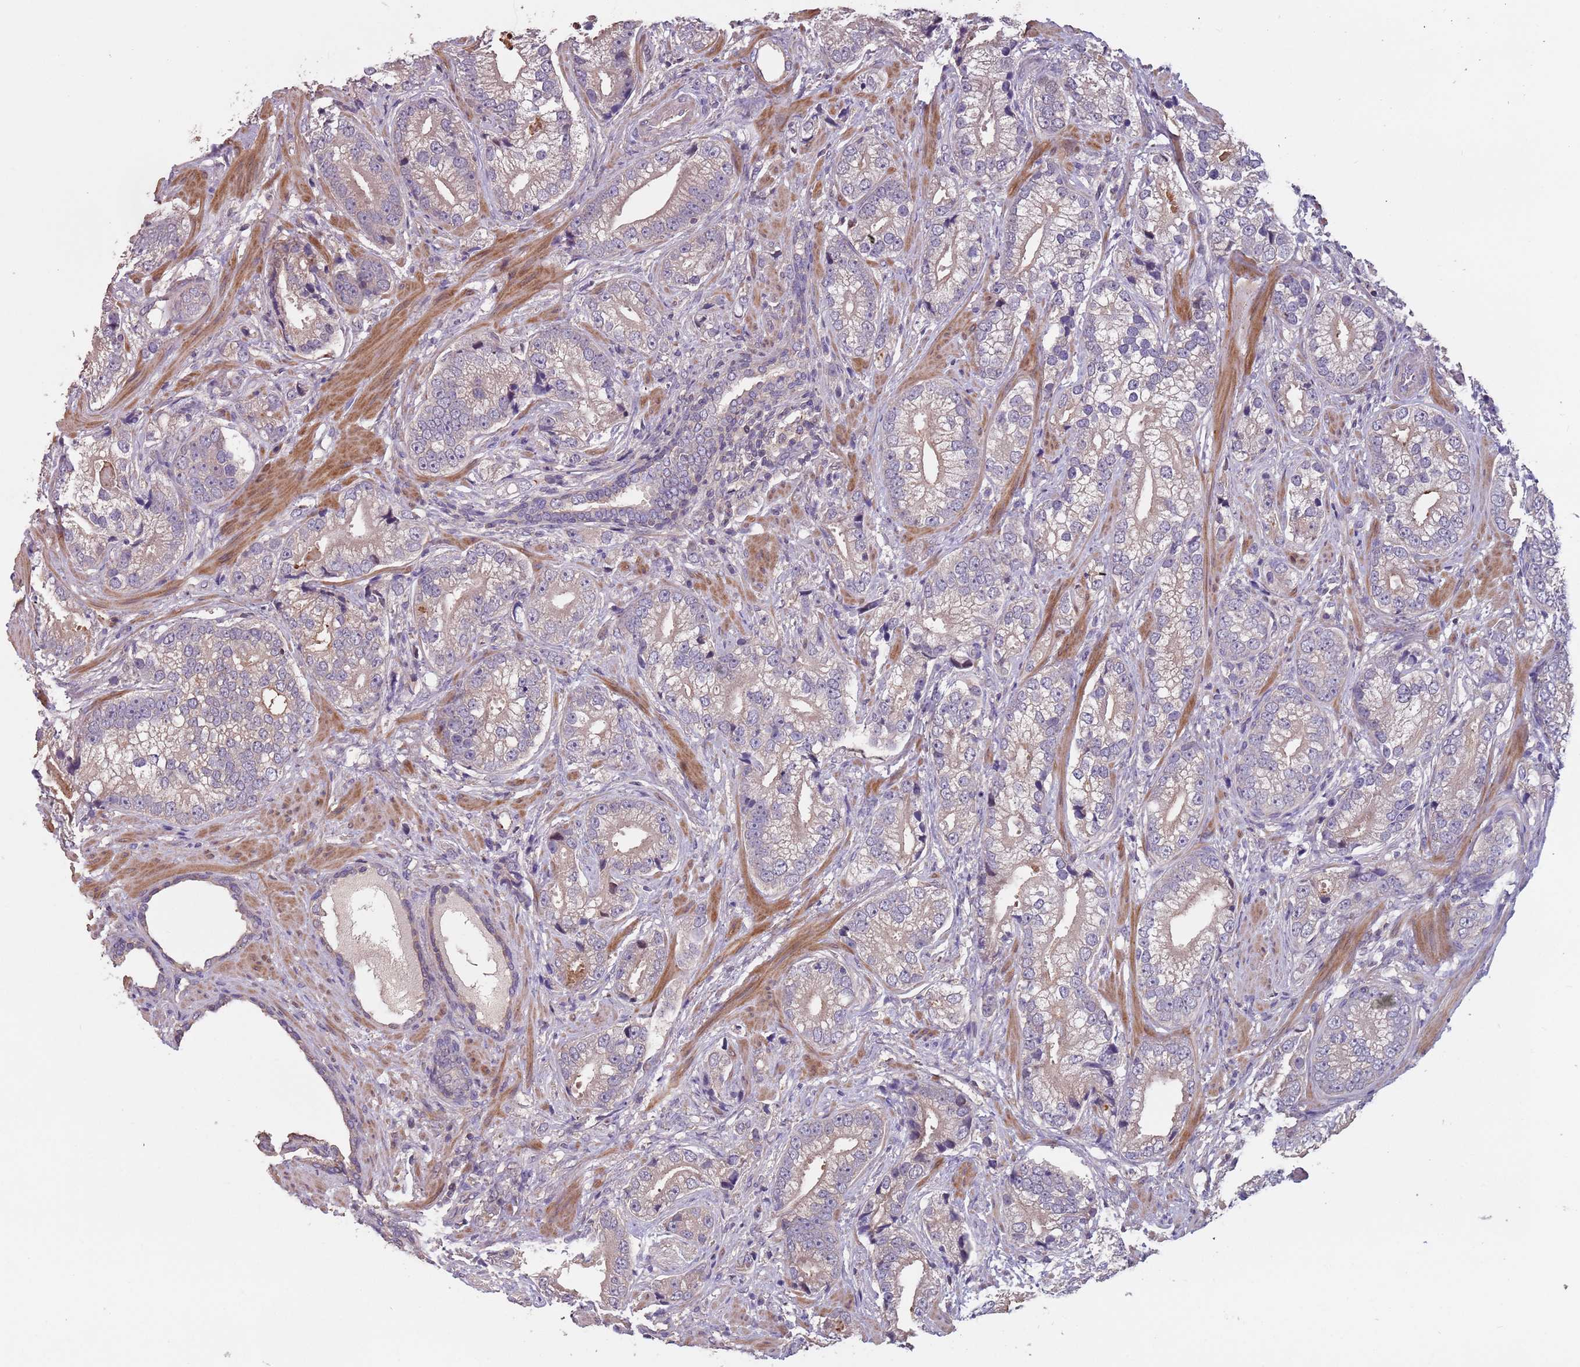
{"staining": {"intensity": "weak", "quantity": "25%-75%", "location": "cytoplasmic/membranous"}, "tissue": "prostate cancer", "cell_type": "Tumor cells", "image_type": "cancer", "snomed": [{"axis": "morphology", "description": "Adenocarcinoma, High grade"}, {"axis": "topography", "description": "Prostate"}], "caption": "Protein staining demonstrates weak cytoplasmic/membranous positivity in about 25%-75% of tumor cells in prostate cancer (high-grade adenocarcinoma). Using DAB (3,3'-diaminobenzidine) (brown) and hematoxylin (blue) stains, captured at high magnification using brightfield microscopy.", "gene": "MBD3L1", "patient": {"sex": "male", "age": 75}}